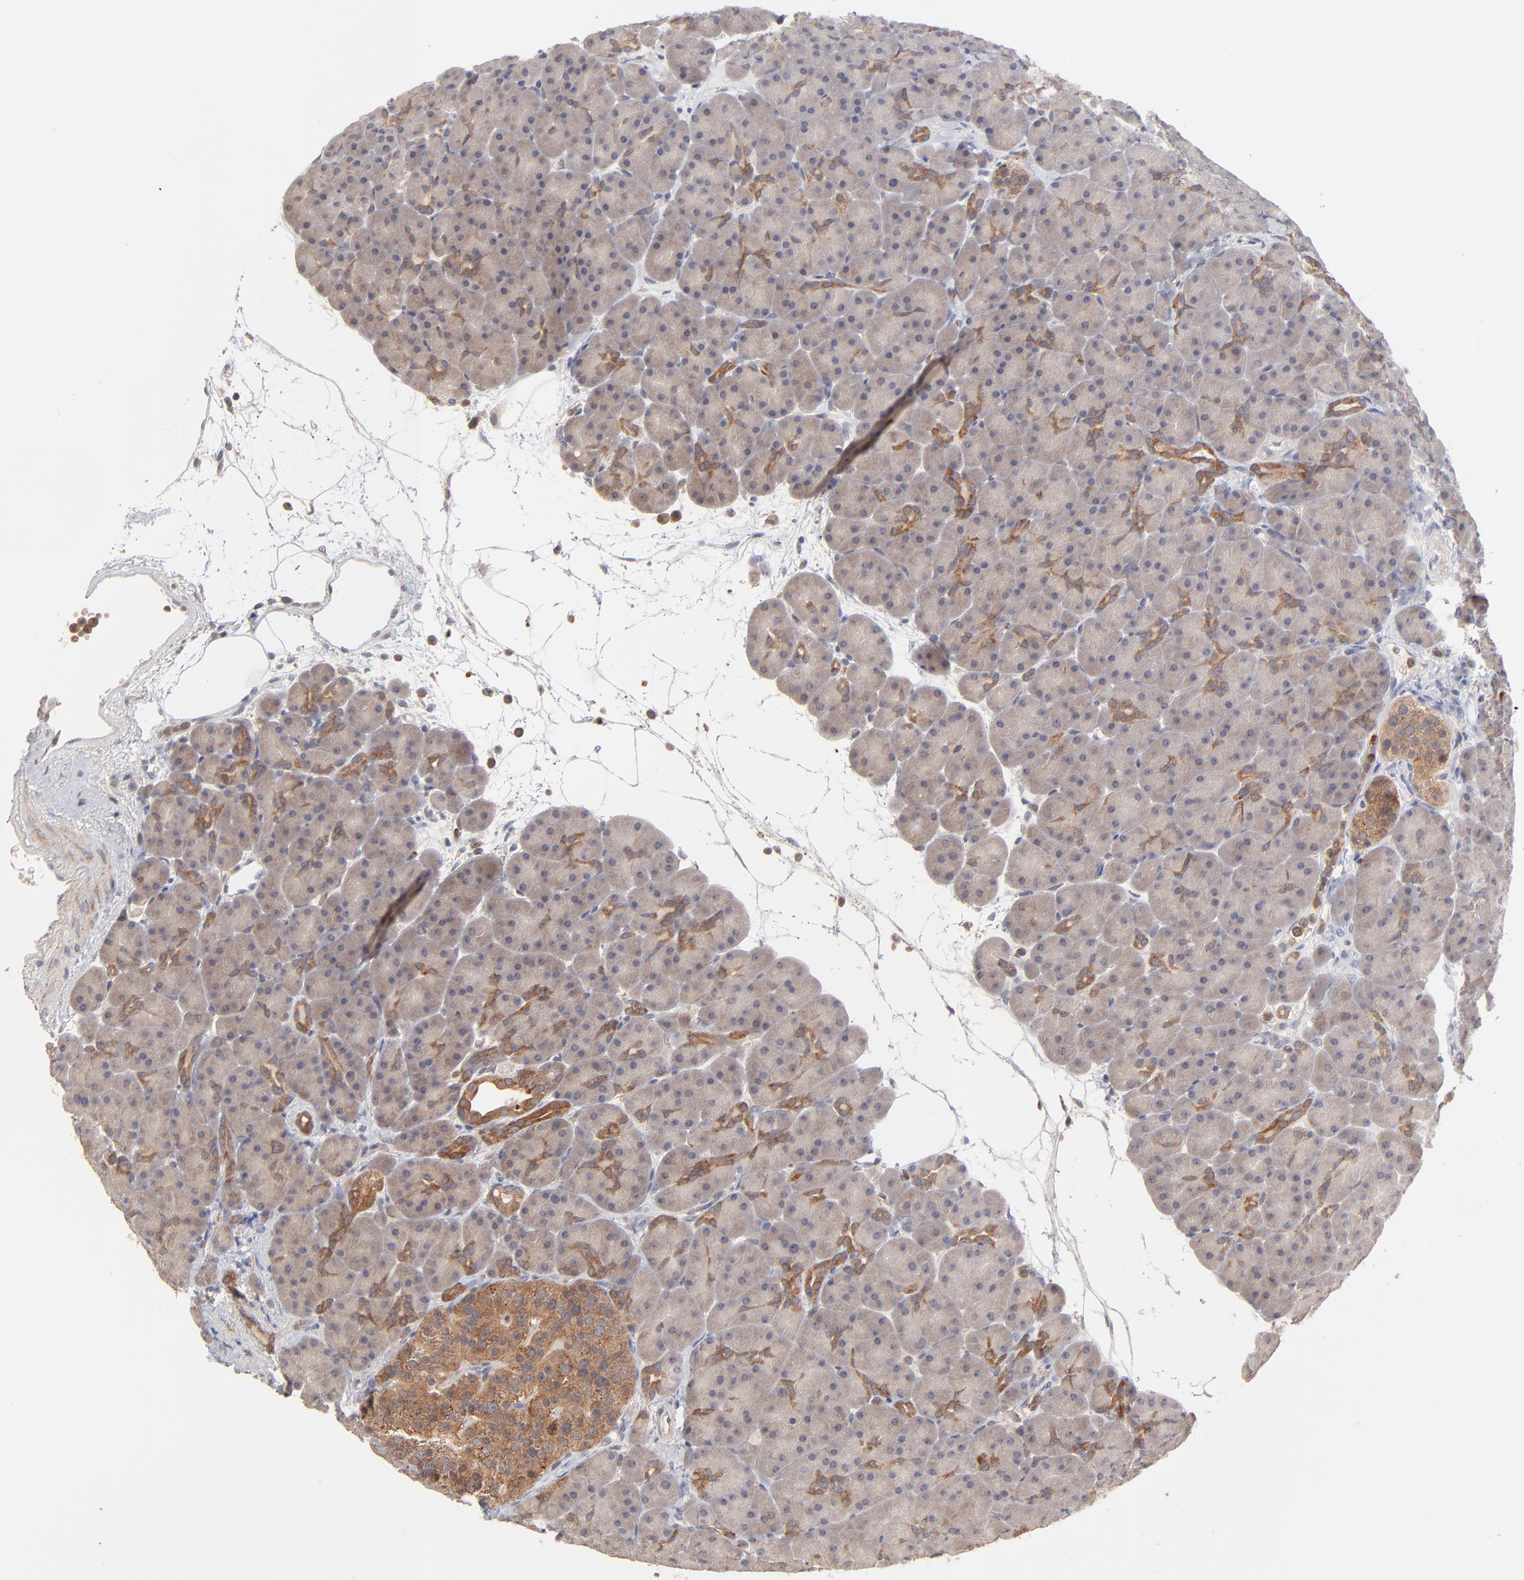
{"staining": {"intensity": "moderate", "quantity": "<25%", "location": "cytoplasmic/membranous"}, "tissue": "pancreas", "cell_type": "Exocrine glandular cells", "image_type": "normal", "snomed": [{"axis": "morphology", "description": "Normal tissue, NOS"}, {"axis": "topography", "description": "Pancreas"}], "caption": "Approximately <25% of exocrine glandular cells in normal pancreas exhibit moderate cytoplasmic/membranous protein staining as visualized by brown immunohistochemical staining.", "gene": "IVNS1ABP", "patient": {"sex": "male", "age": 66}}